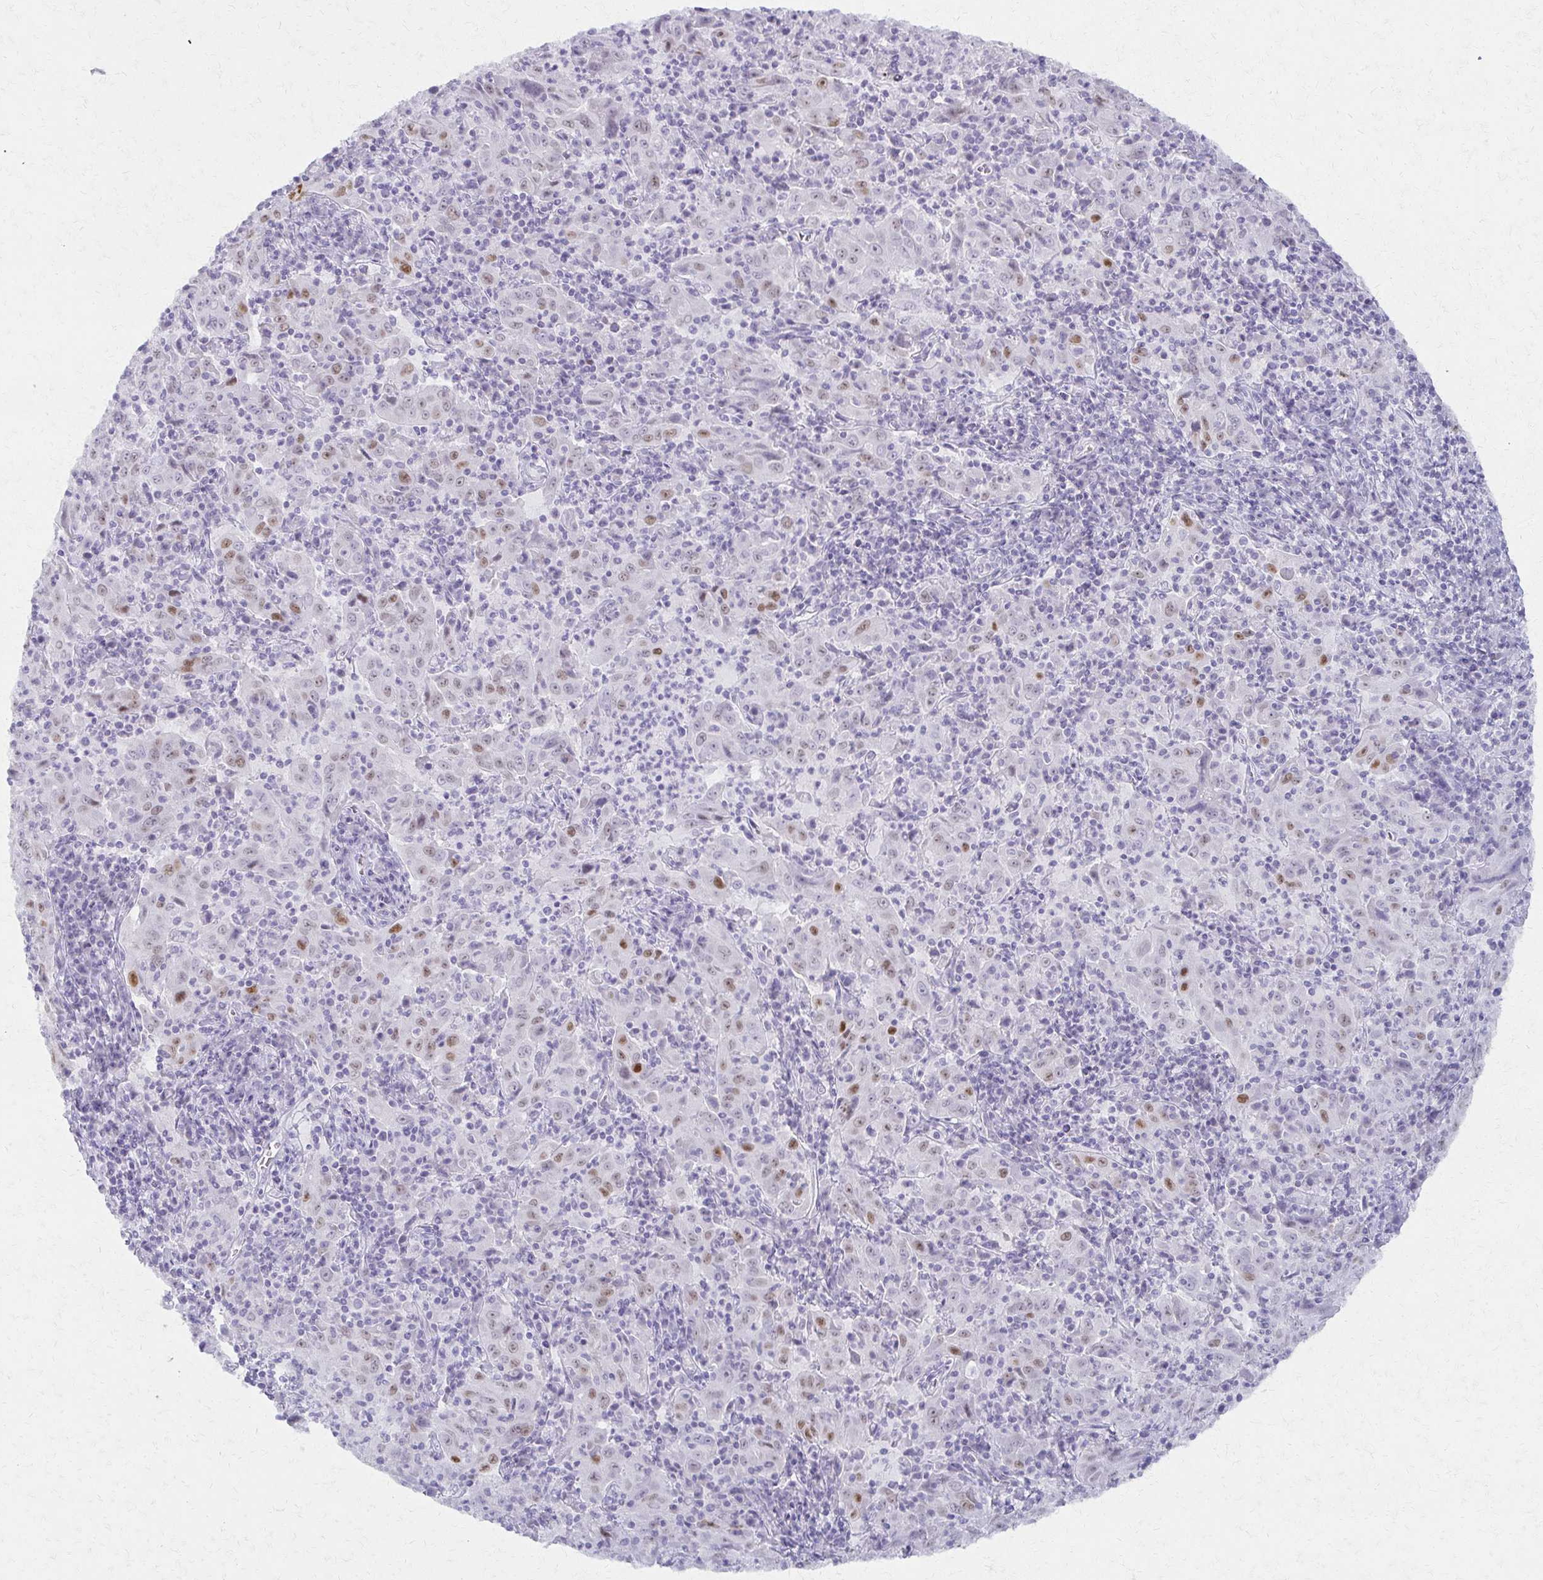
{"staining": {"intensity": "moderate", "quantity": "<25%", "location": "nuclear"}, "tissue": "pancreatic cancer", "cell_type": "Tumor cells", "image_type": "cancer", "snomed": [{"axis": "morphology", "description": "Adenocarcinoma, NOS"}, {"axis": "topography", "description": "Pancreas"}], "caption": "Moderate nuclear protein expression is identified in about <25% of tumor cells in adenocarcinoma (pancreatic).", "gene": "MORC4", "patient": {"sex": "male", "age": 63}}